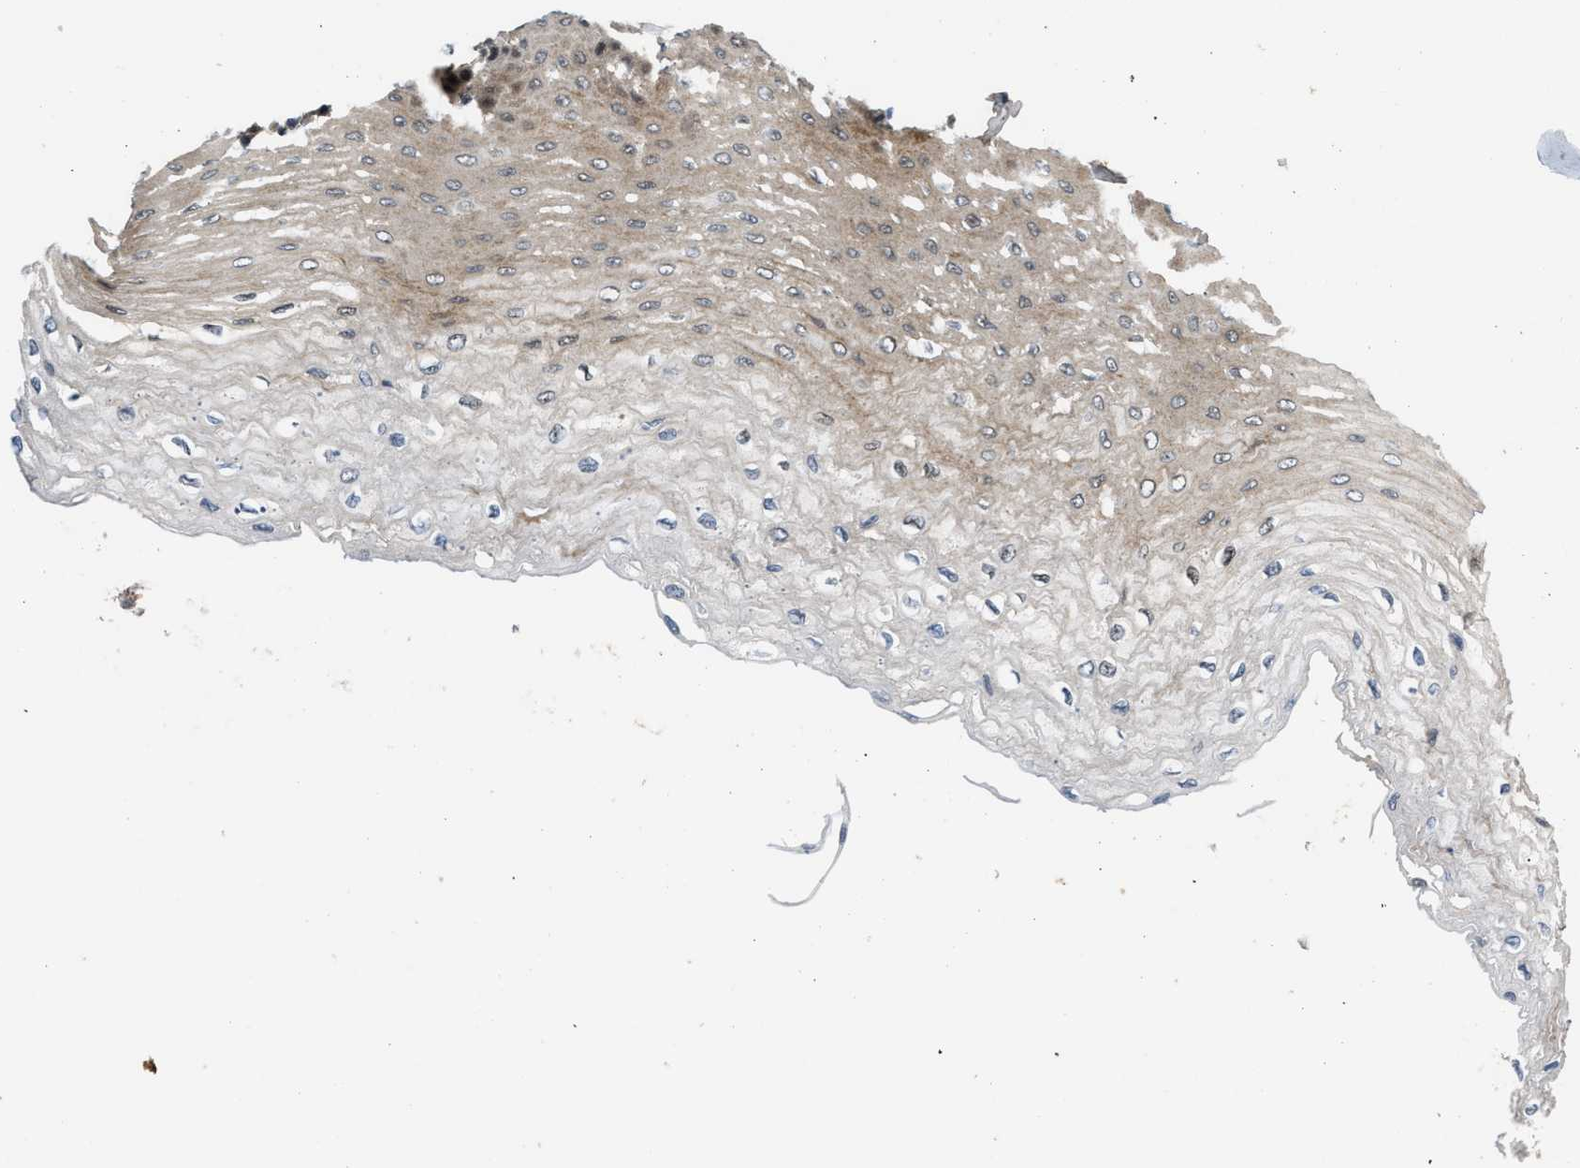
{"staining": {"intensity": "moderate", "quantity": "25%-75%", "location": "cytoplasmic/membranous,nuclear"}, "tissue": "esophagus", "cell_type": "Squamous epithelial cells", "image_type": "normal", "snomed": [{"axis": "morphology", "description": "Normal tissue, NOS"}, {"axis": "topography", "description": "Esophagus"}], "caption": "Immunohistochemistry of unremarkable esophagus demonstrates medium levels of moderate cytoplasmic/membranous,nuclear staining in about 25%-75% of squamous epithelial cells. The protein is shown in brown color, while the nuclei are stained blue.", "gene": "COPS2", "patient": {"sex": "female", "age": 72}}